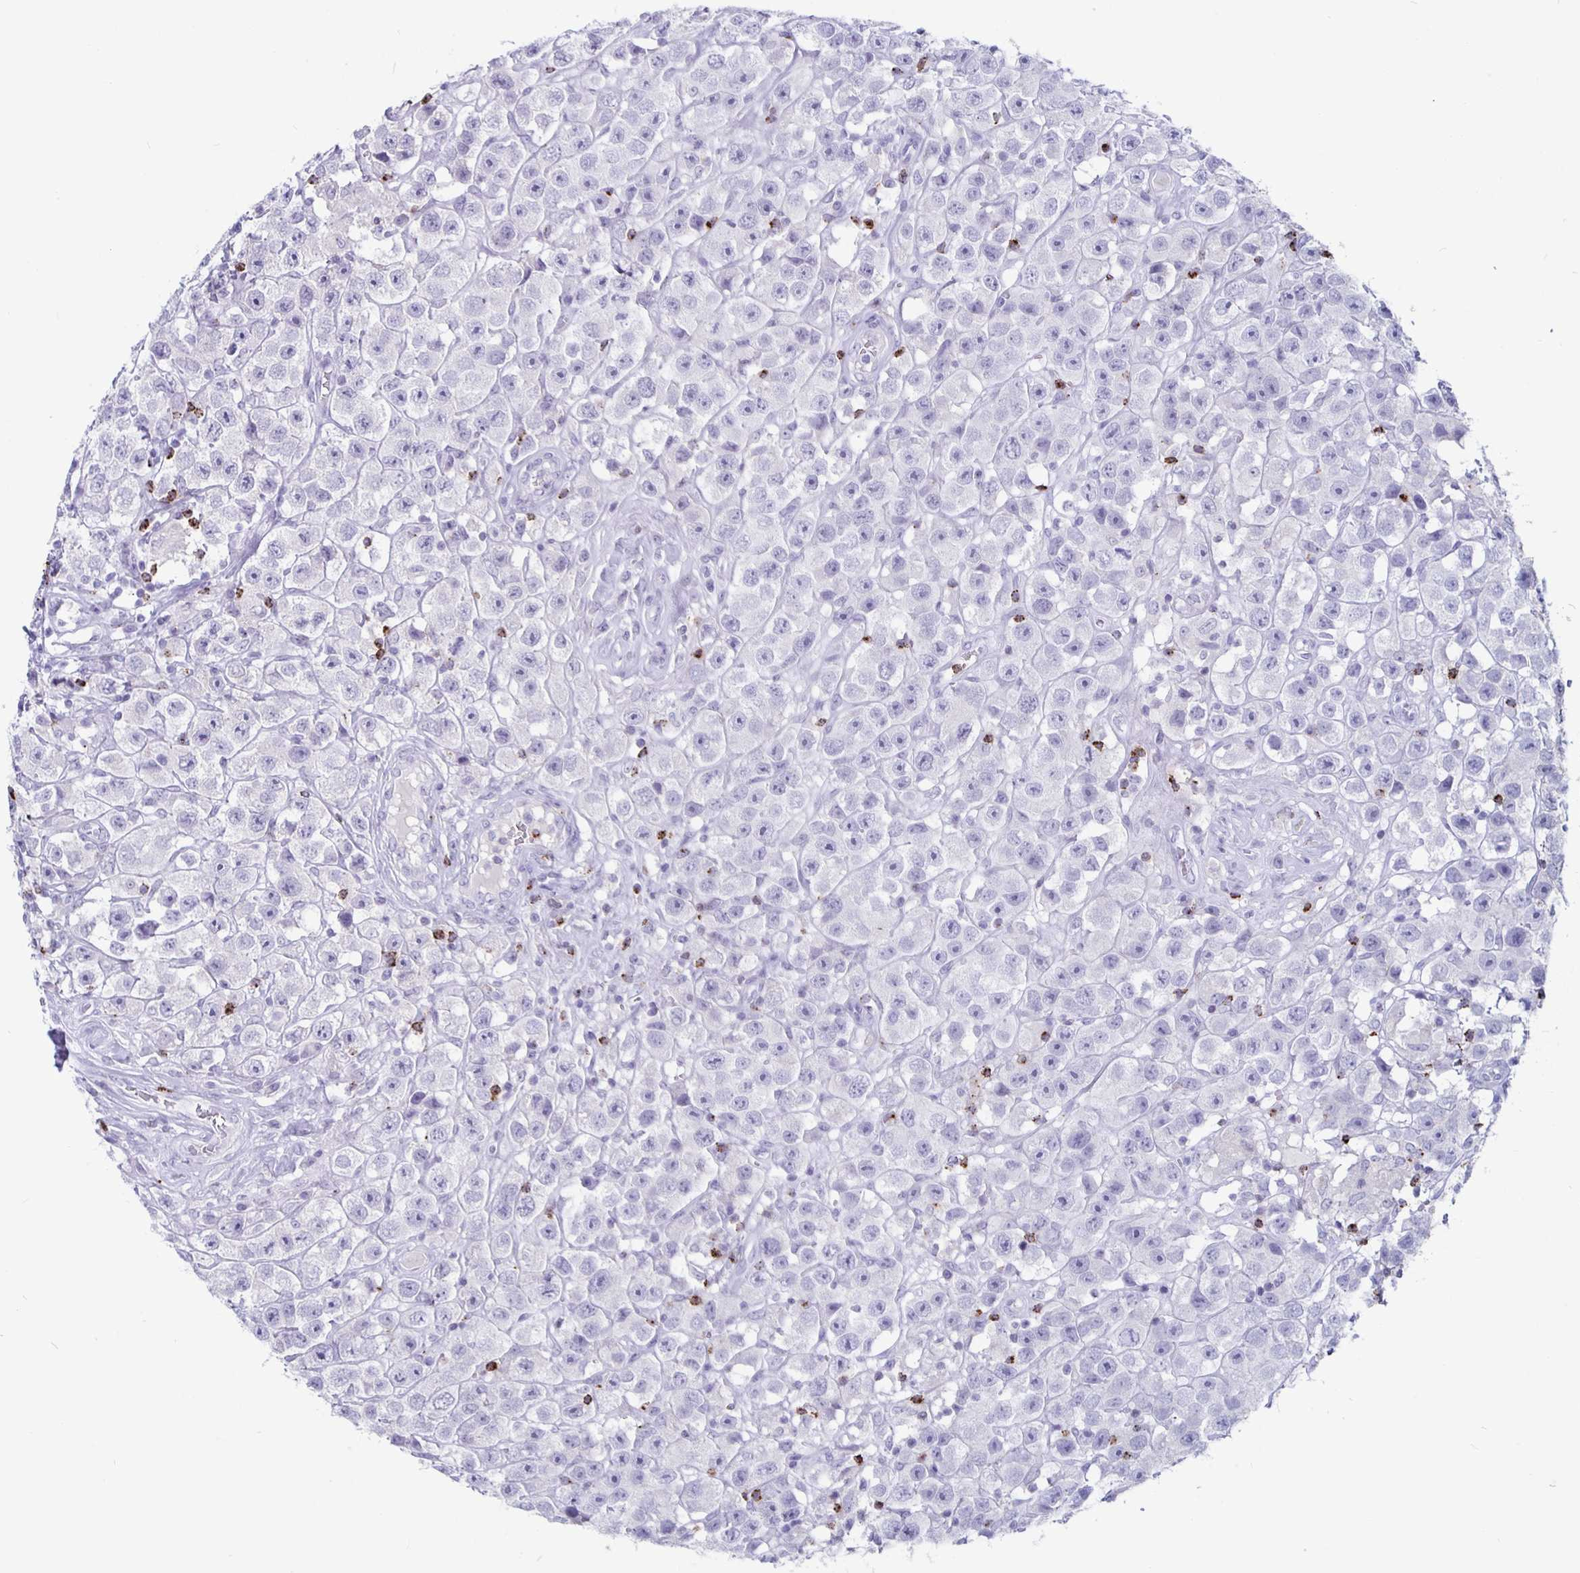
{"staining": {"intensity": "negative", "quantity": "none", "location": "none"}, "tissue": "testis cancer", "cell_type": "Tumor cells", "image_type": "cancer", "snomed": [{"axis": "morphology", "description": "Seminoma, NOS"}, {"axis": "topography", "description": "Testis"}], "caption": "This is a photomicrograph of IHC staining of testis cancer, which shows no staining in tumor cells.", "gene": "GZMK", "patient": {"sex": "male", "age": 45}}